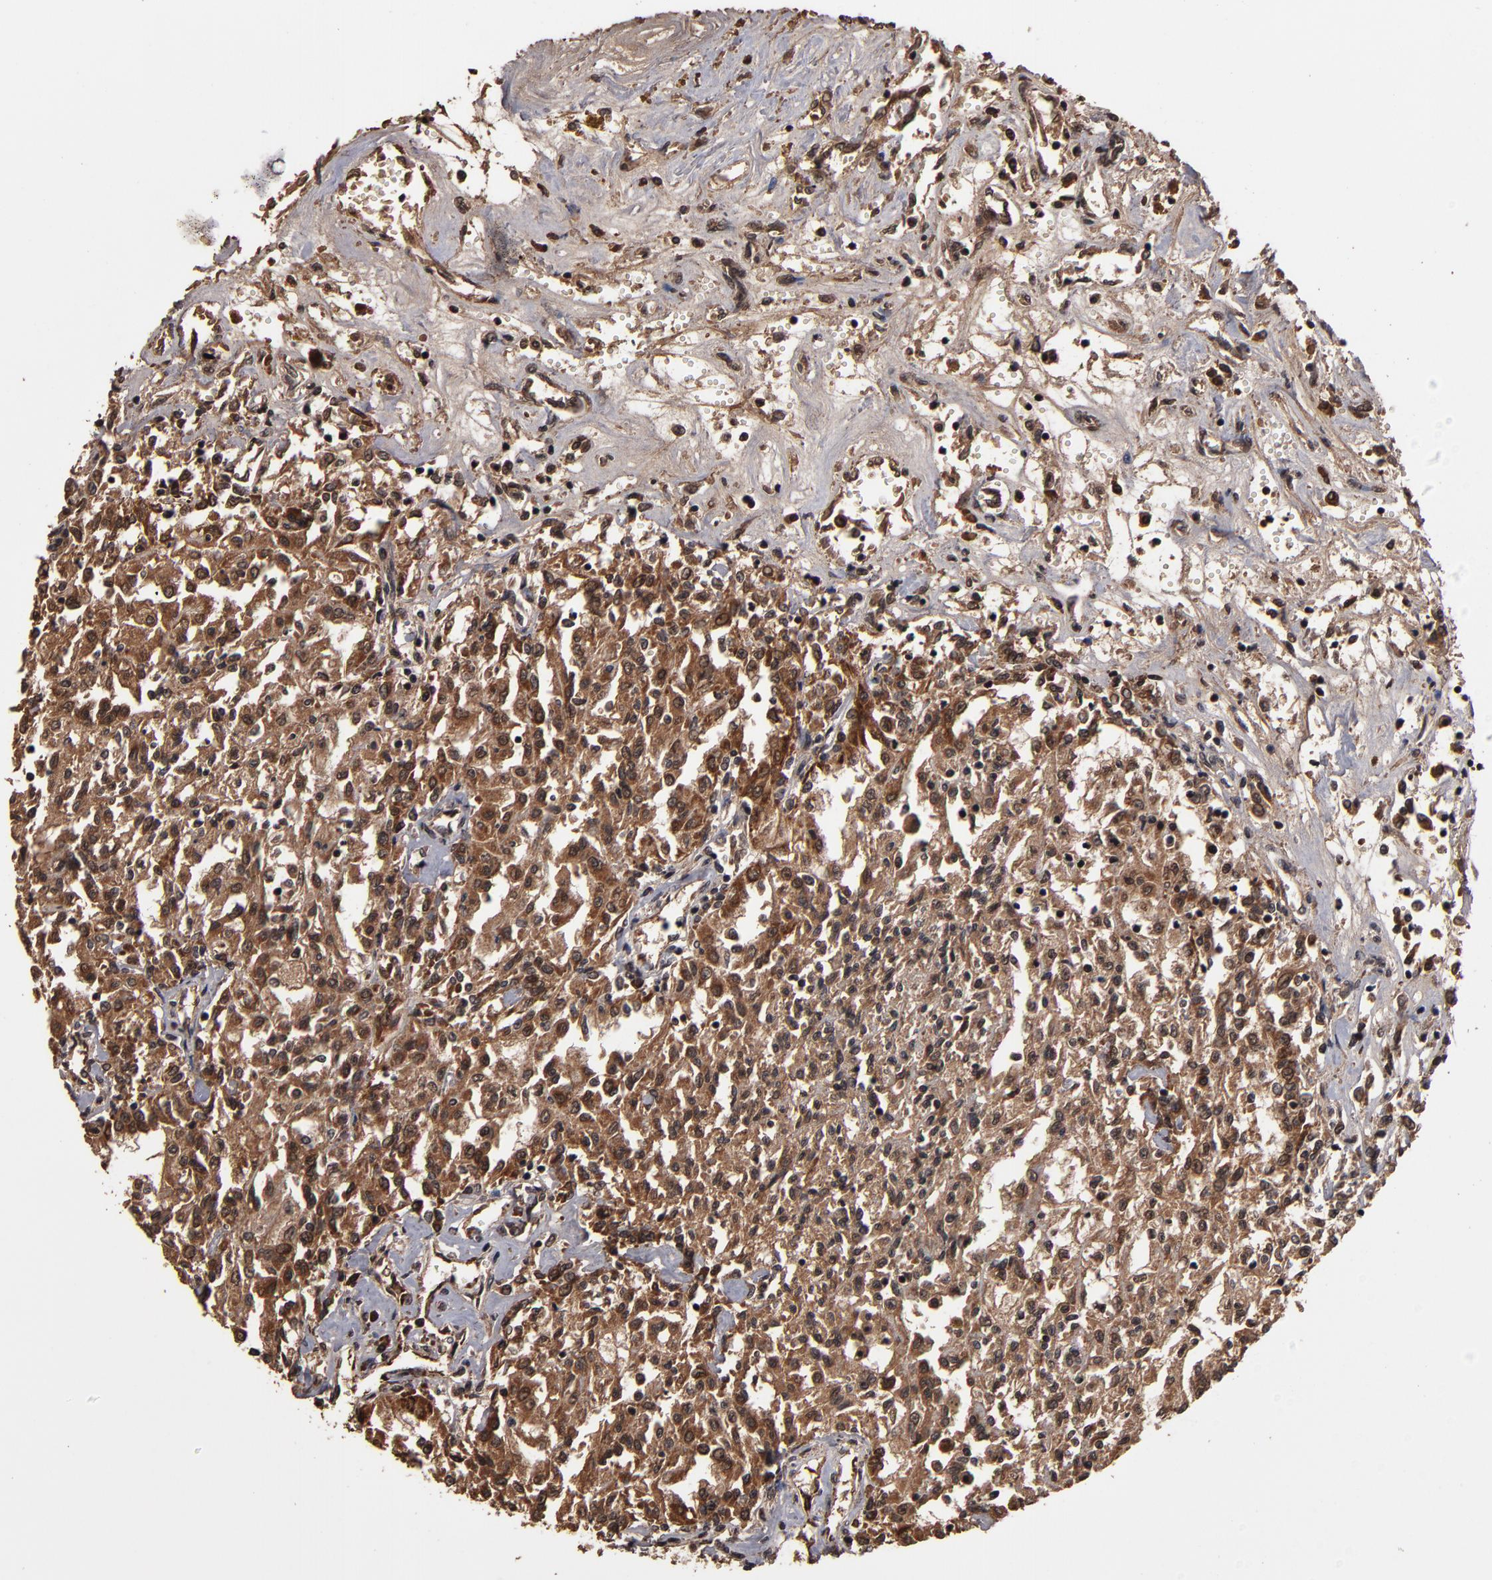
{"staining": {"intensity": "moderate", "quantity": ">75%", "location": "cytoplasmic/membranous,nuclear"}, "tissue": "renal cancer", "cell_type": "Tumor cells", "image_type": "cancer", "snomed": [{"axis": "morphology", "description": "Adenocarcinoma, NOS"}, {"axis": "topography", "description": "Kidney"}], "caption": "The histopathology image exhibits a brown stain indicating the presence of a protein in the cytoplasmic/membranous and nuclear of tumor cells in adenocarcinoma (renal).", "gene": "NXF2B", "patient": {"sex": "male", "age": 78}}